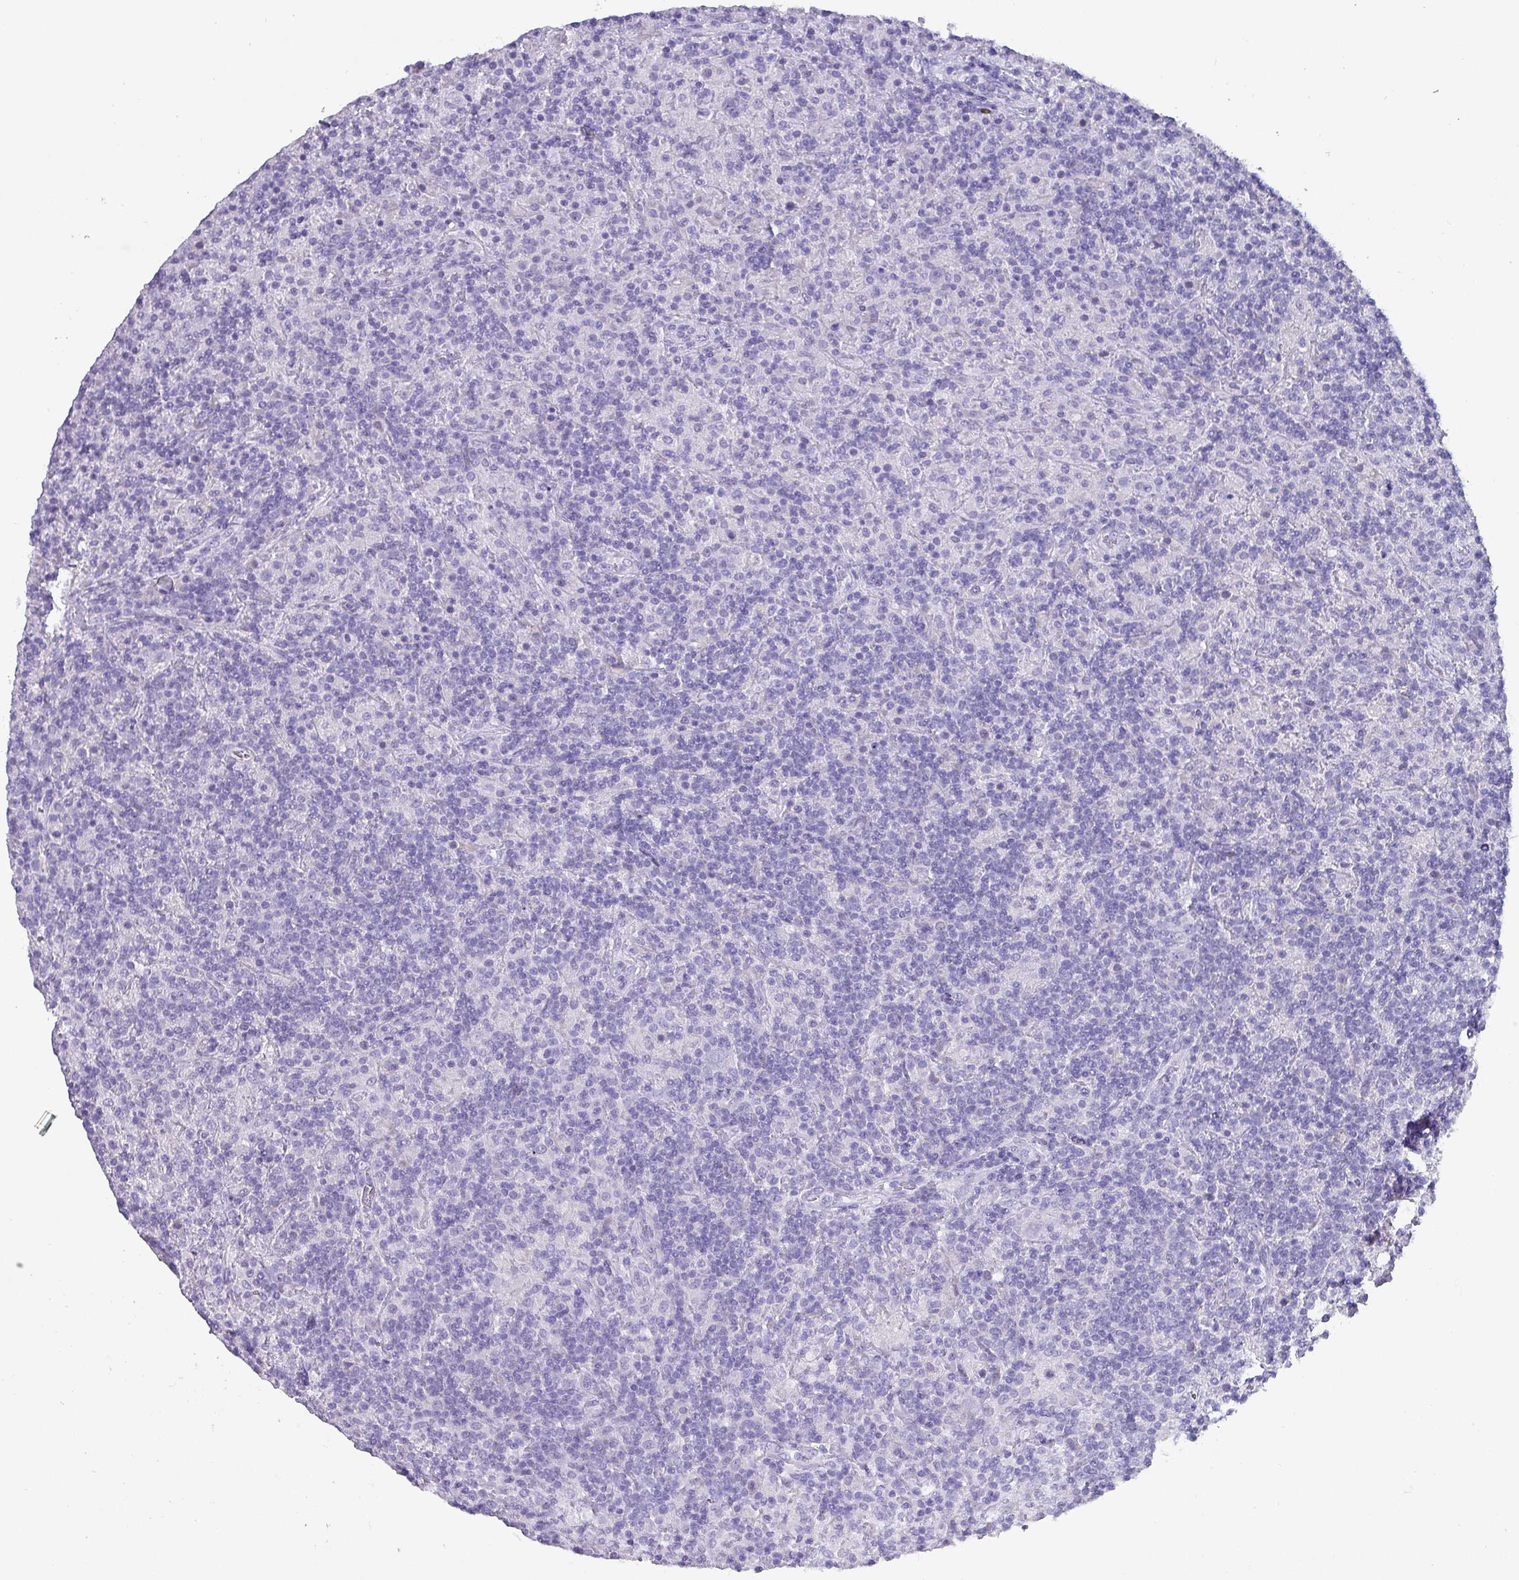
{"staining": {"intensity": "negative", "quantity": "none", "location": "none"}, "tissue": "lymphoma", "cell_type": "Tumor cells", "image_type": "cancer", "snomed": [{"axis": "morphology", "description": "Hodgkin's disease, NOS"}, {"axis": "topography", "description": "Lymph node"}], "caption": "Immunohistochemistry image of Hodgkin's disease stained for a protein (brown), which displays no expression in tumor cells.", "gene": "INS-IGF2", "patient": {"sex": "male", "age": 70}}